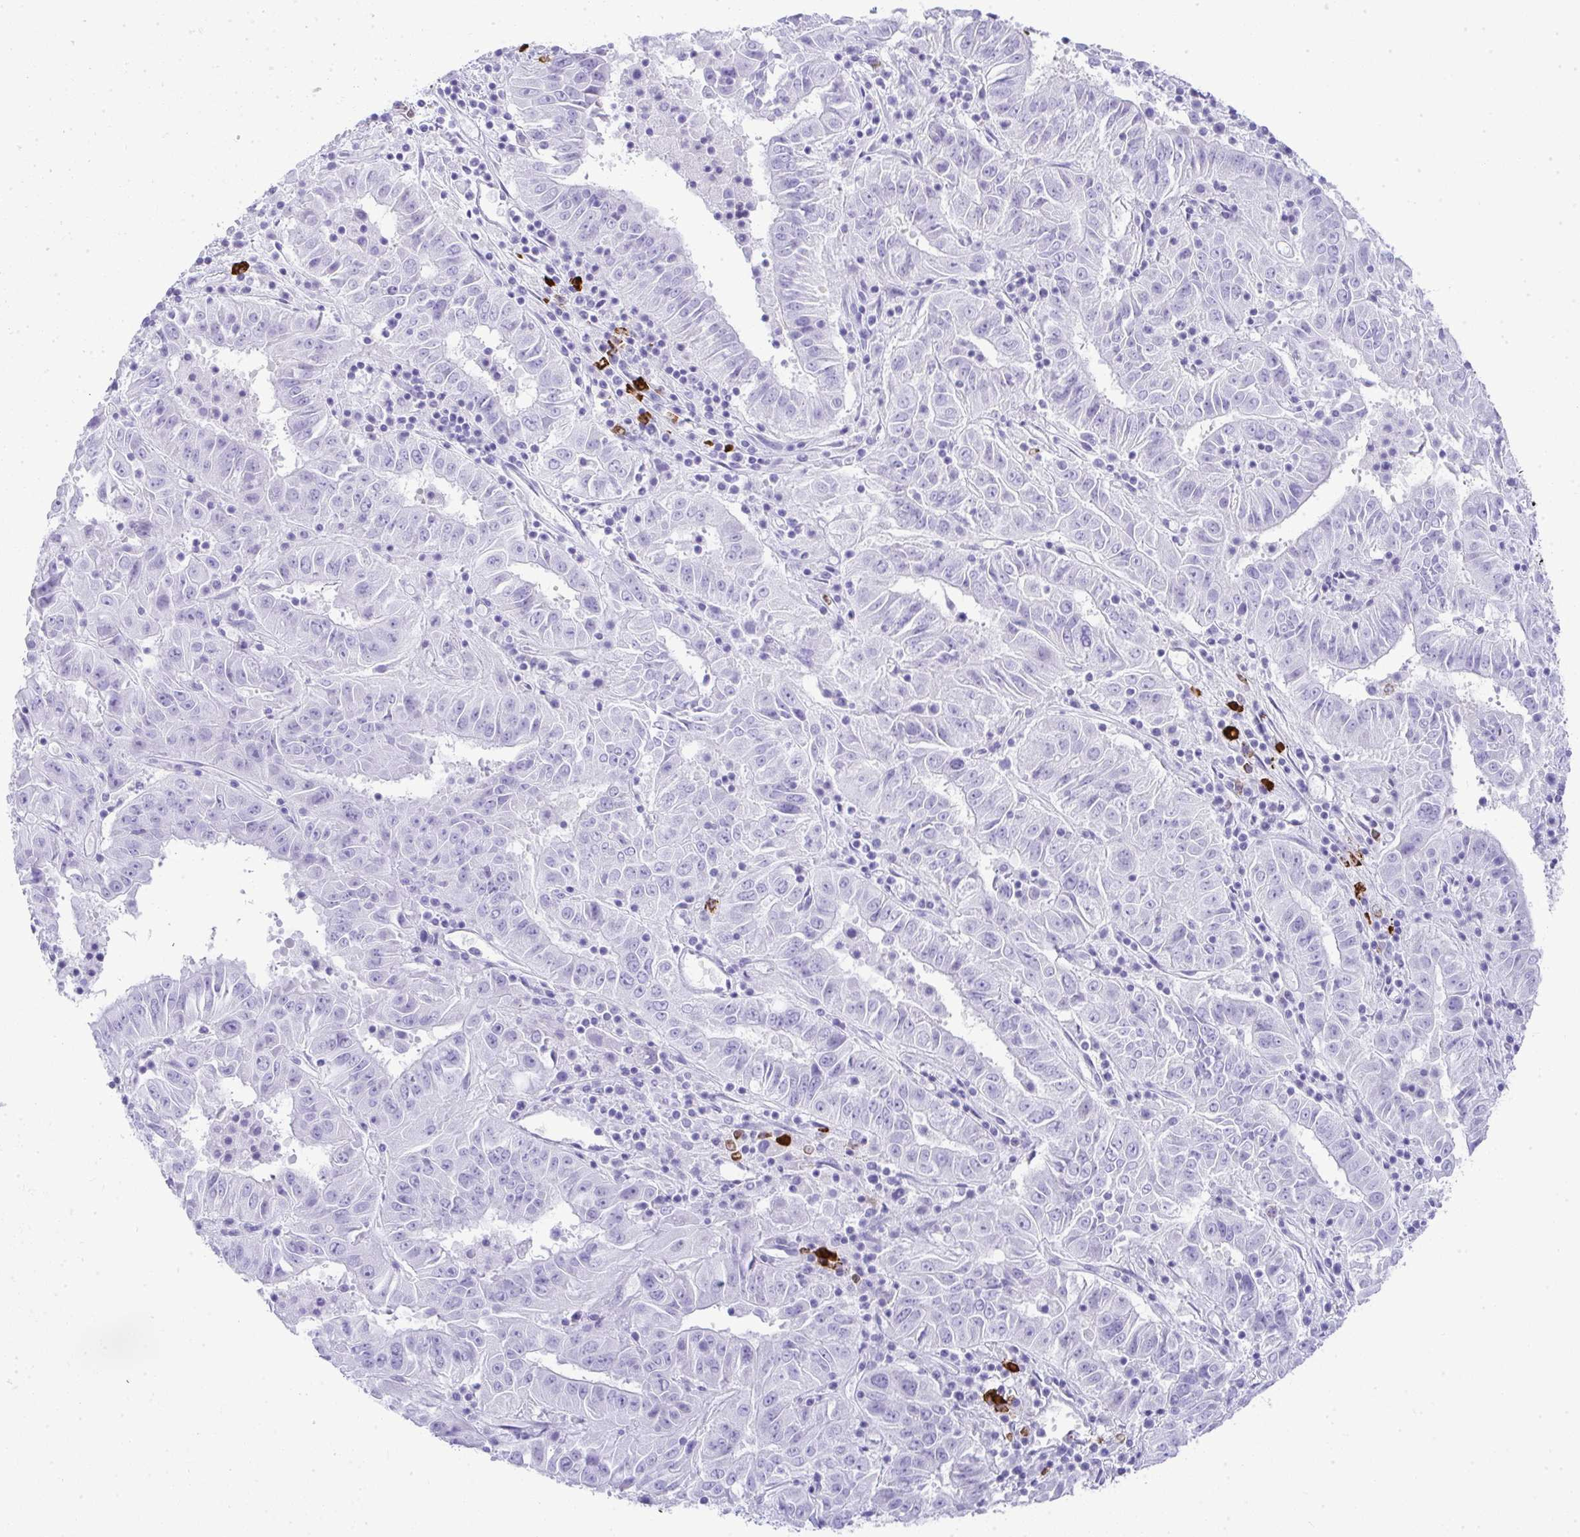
{"staining": {"intensity": "negative", "quantity": "none", "location": "none"}, "tissue": "pancreatic cancer", "cell_type": "Tumor cells", "image_type": "cancer", "snomed": [{"axis": "morphology", "description": "Adenocarcinoma, NOS"}, {"axis": "topography", "description": "Pancreas"}], "caption": "Protein analysis of pancreatic cancer exhibits no significant expression in tumor cells.", "gene": "CDADC1", "patient": {"sex": "male", "age": 63}}